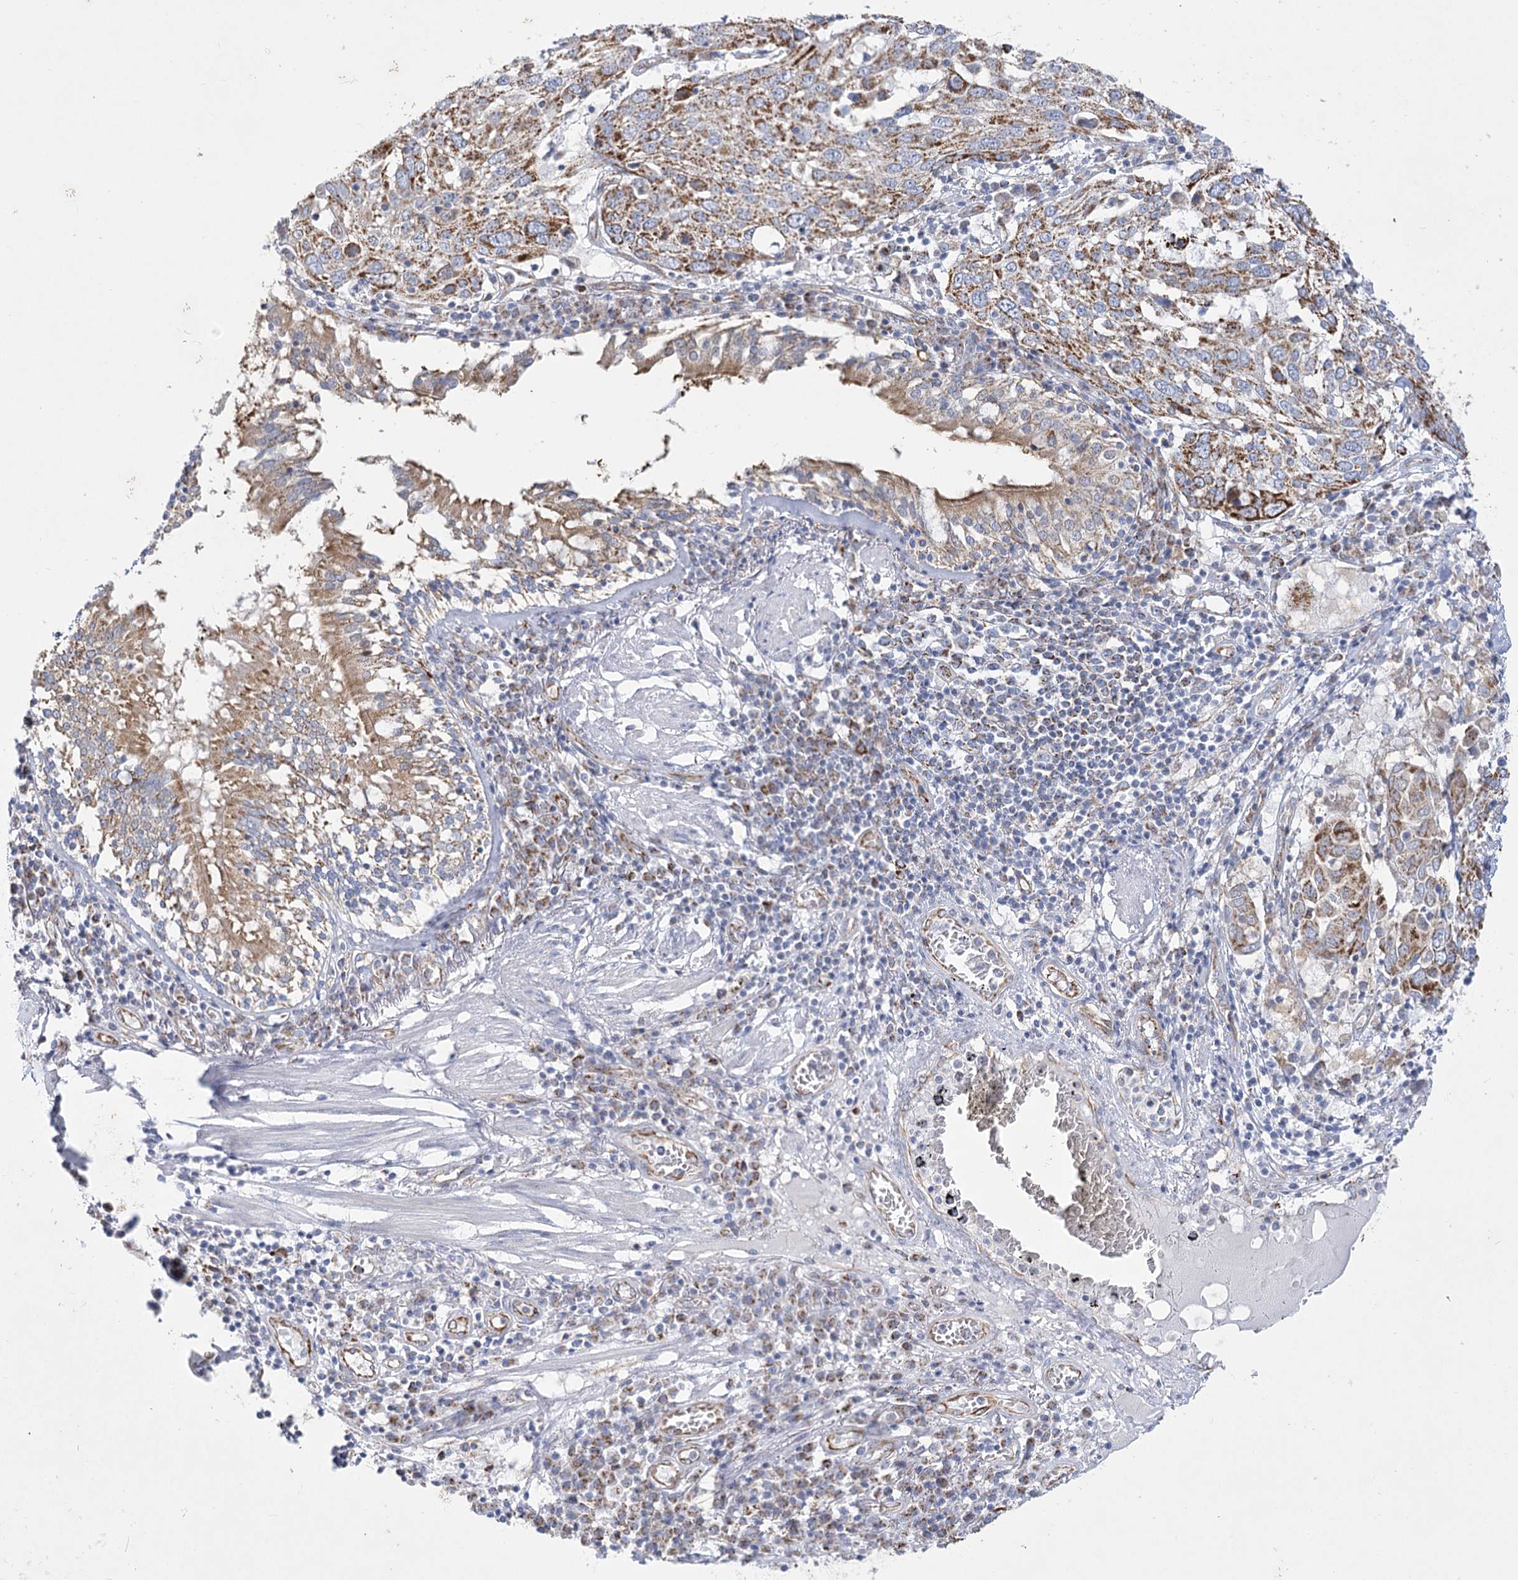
{"staining": {"intensity": "strong", "quantity": ">75%", "location": "cytoplasmic/membranous"}, "tissue": "lung cancer", "cell_type": "Tumor cells", "image_type": "cancer", "snomed": [{"axis": "morphology", "description": "Squamous cell carcinoma, NOS"}, {"axis": "topography", "description": "Lung"}], "caption": "A brown stain labels strong cytoplasmic/membranous expression of a protein in human lung cancer (squamous cell carcinoma) tumor cells. (Stains: DAB in brown, nuclei in blue, Microscopy: brightfield microscopy at high magnification).", "gene": "DHTKD1", "patient": {"sex": "male", "age": 65}}